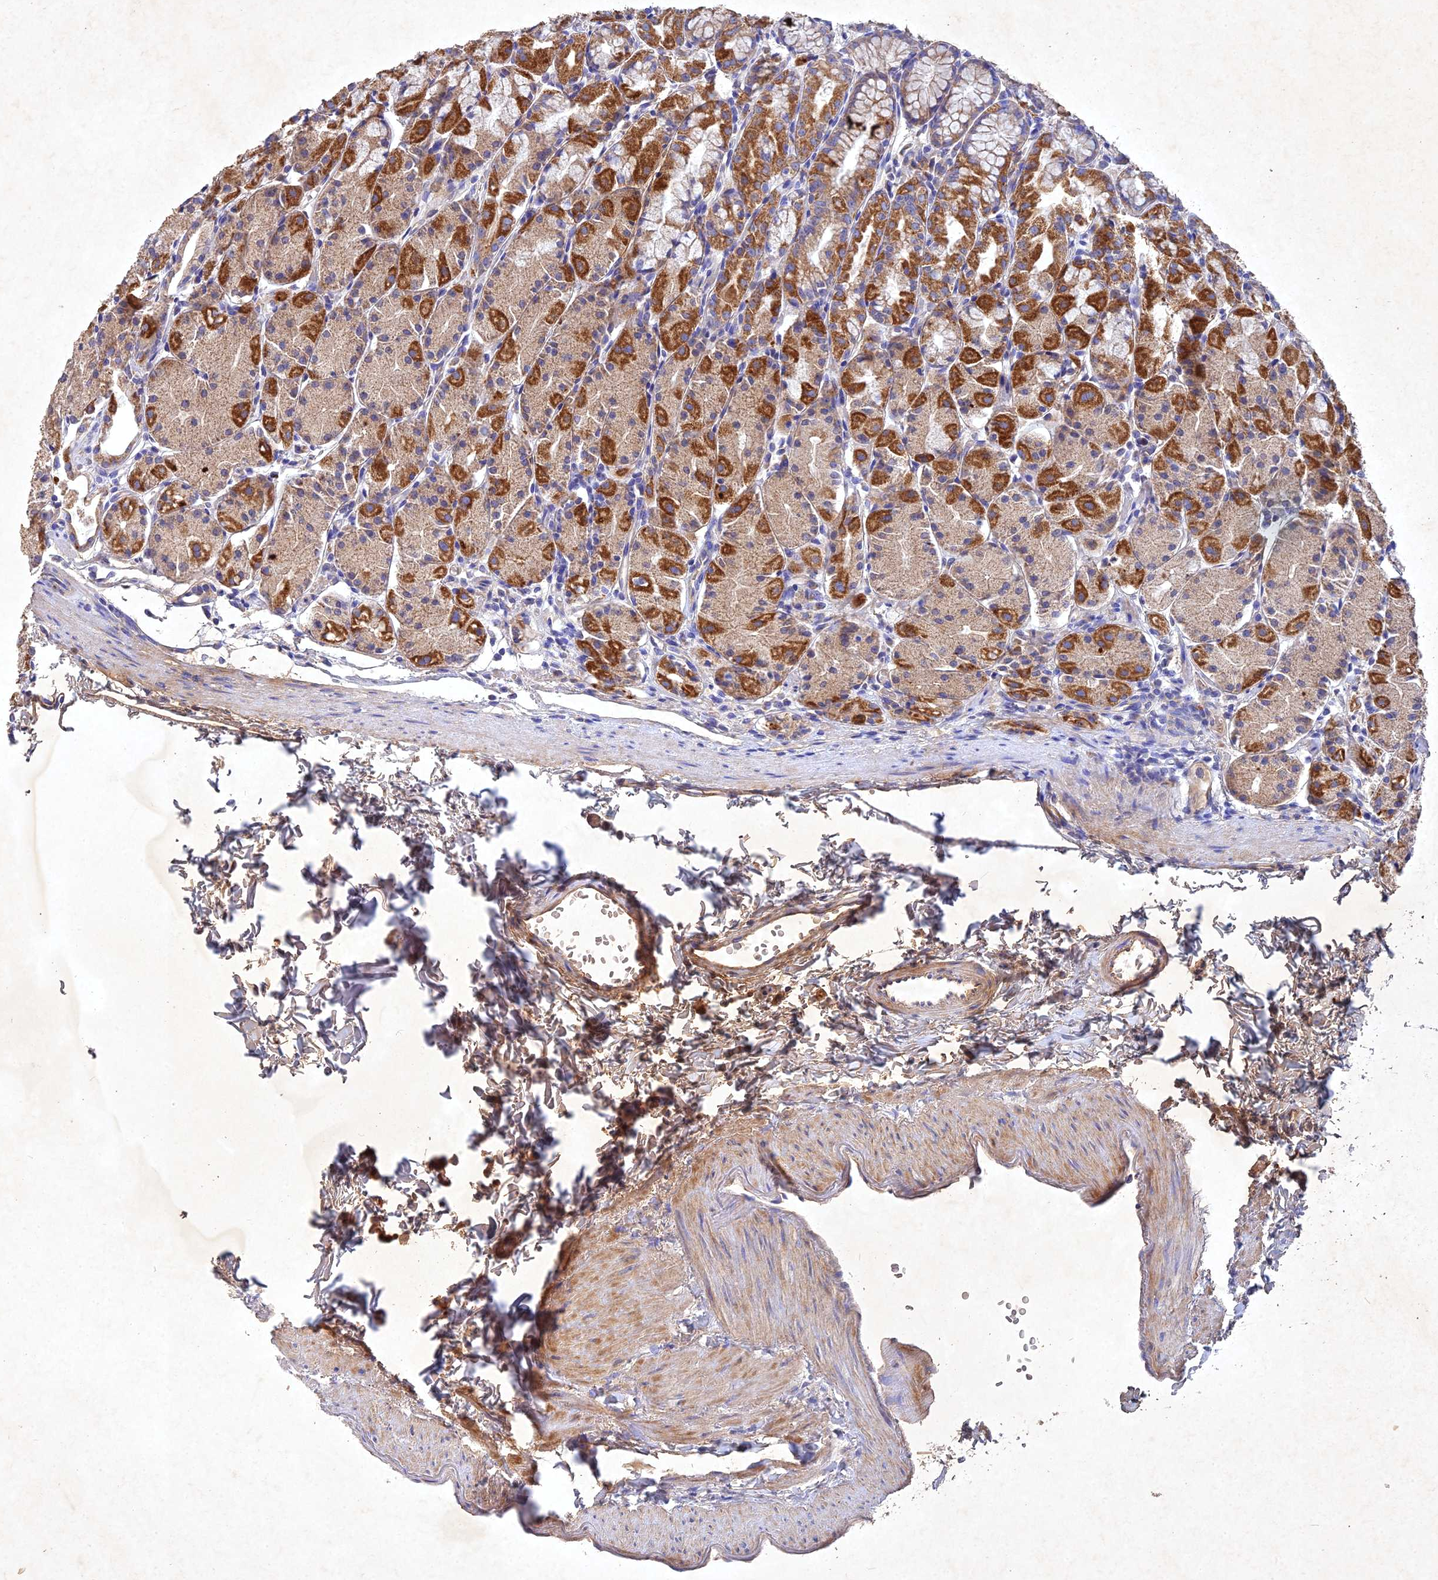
{"staining": {"intensity": "strong", "quantity": "25%-75%", "location": "cytoplasmic/membranous"}, "tissue": "stomach", "cell_type": "Glandular cells", "image_type": "normal", "snomed": [{"axis": "morphology", "description": "Normal tissue, NOS"}, {"axis": "topography", "description": "Stomach, upper"}], "caption": "DAB (3,3'-diaminobenzidine) immunohistochemical staining of unremarkable human stomach reveals strong cytoplasmic/membranous protein positivity in about 25%-75% of glandular cells.", "gene": "NDUFV1", "patient": {"sex": "male", "age": 47}}